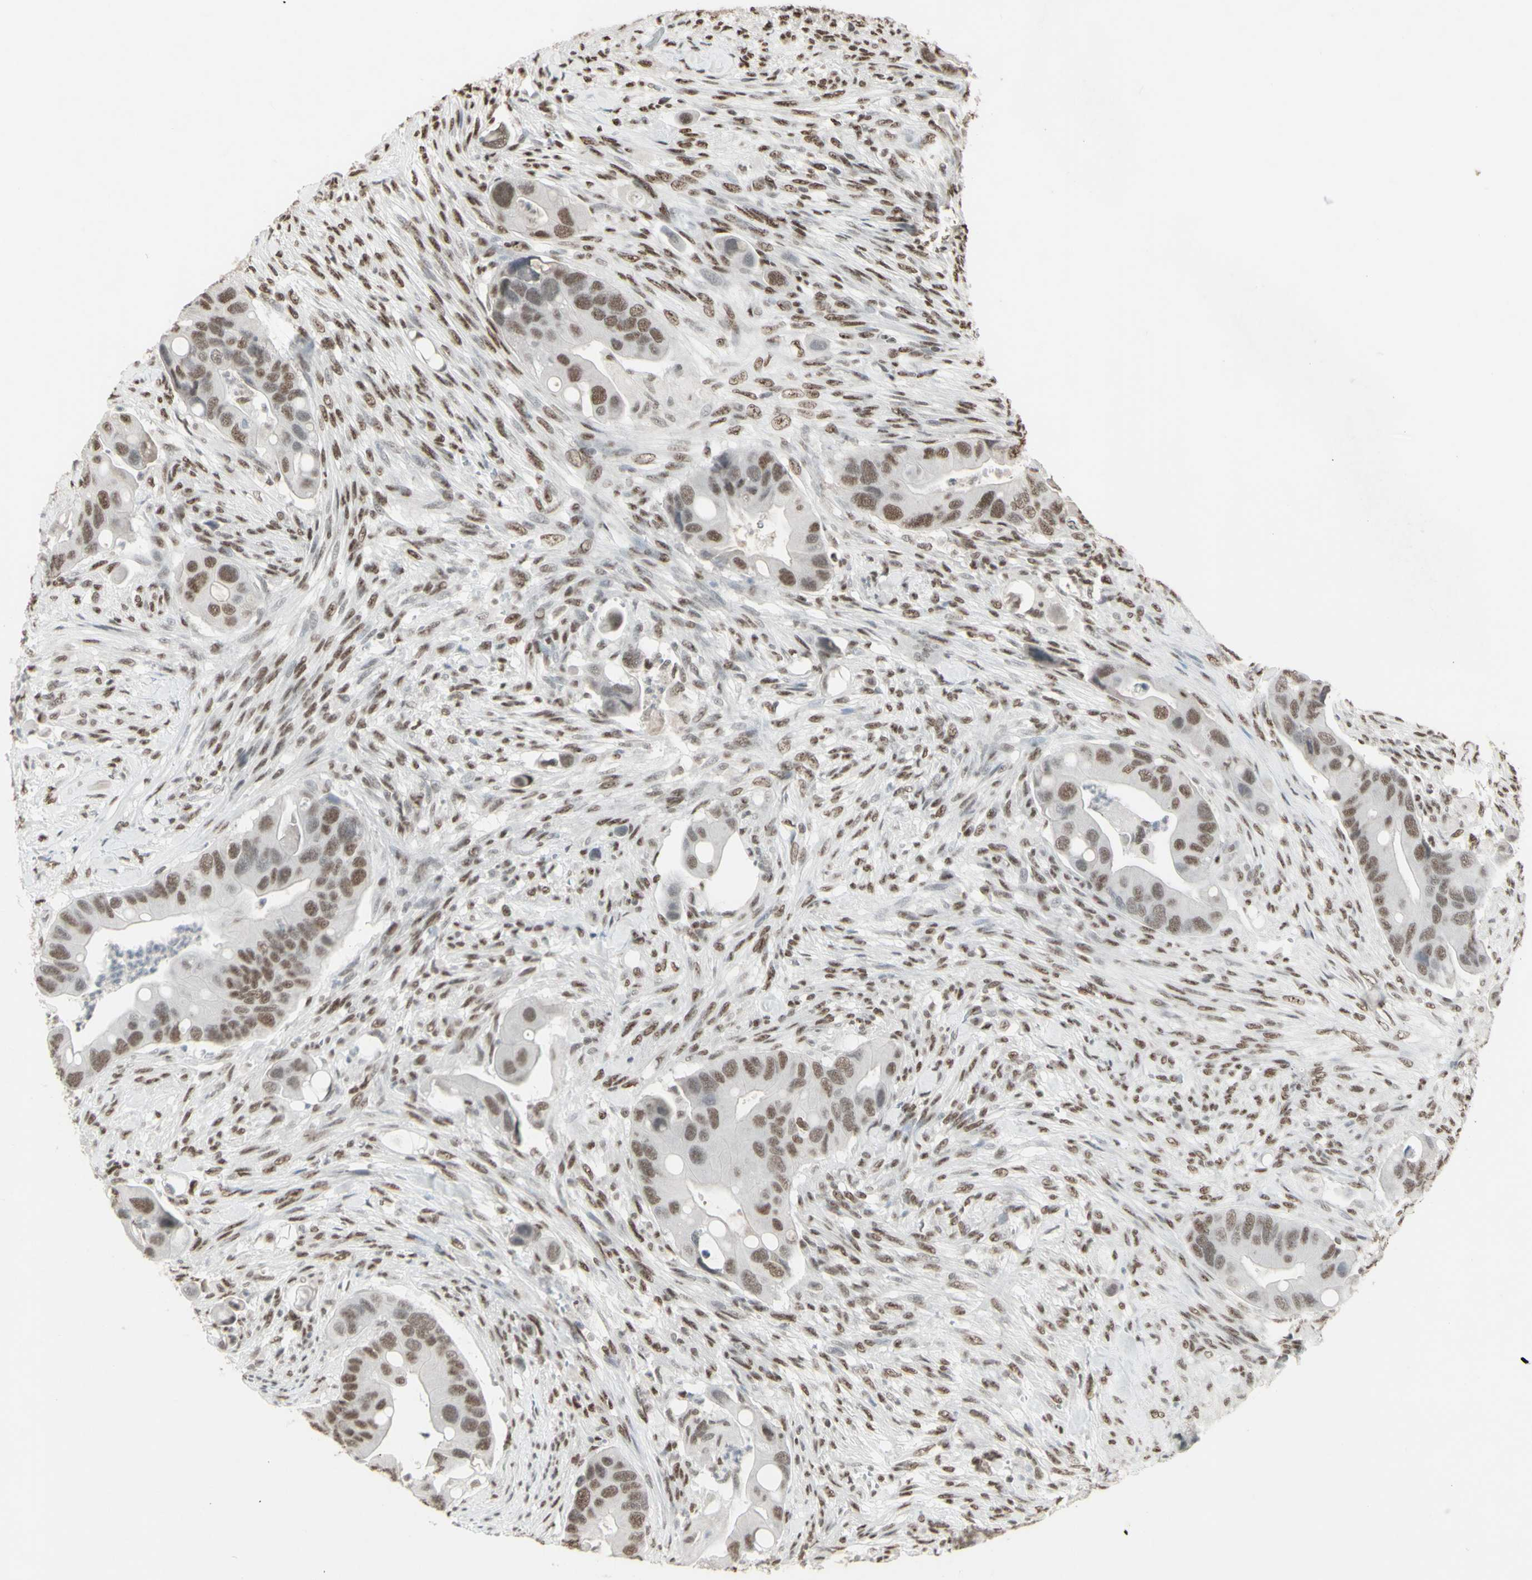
{"staining": {"intensity": "moderate", "quantity": ">75%", "location": "nuclear"}, "tissue": "colorectal cancer", "cell_type": "Tumor cells", "image_type": "cancer", "snomed": [{"axis": "morphology", "description": "Adenocarcinoma, NOS"}, {"axis": "topography", "description": "Rectum"}], "caption": "Protein expression by immunohistochemistry (IHC) demonstrates moderate nuclear staining in about >75% of tumor cells in colorectal cancer (adenocarcinoma).", "gene": "TRIM28", "patient": {"sex": "female", "age": 57}}